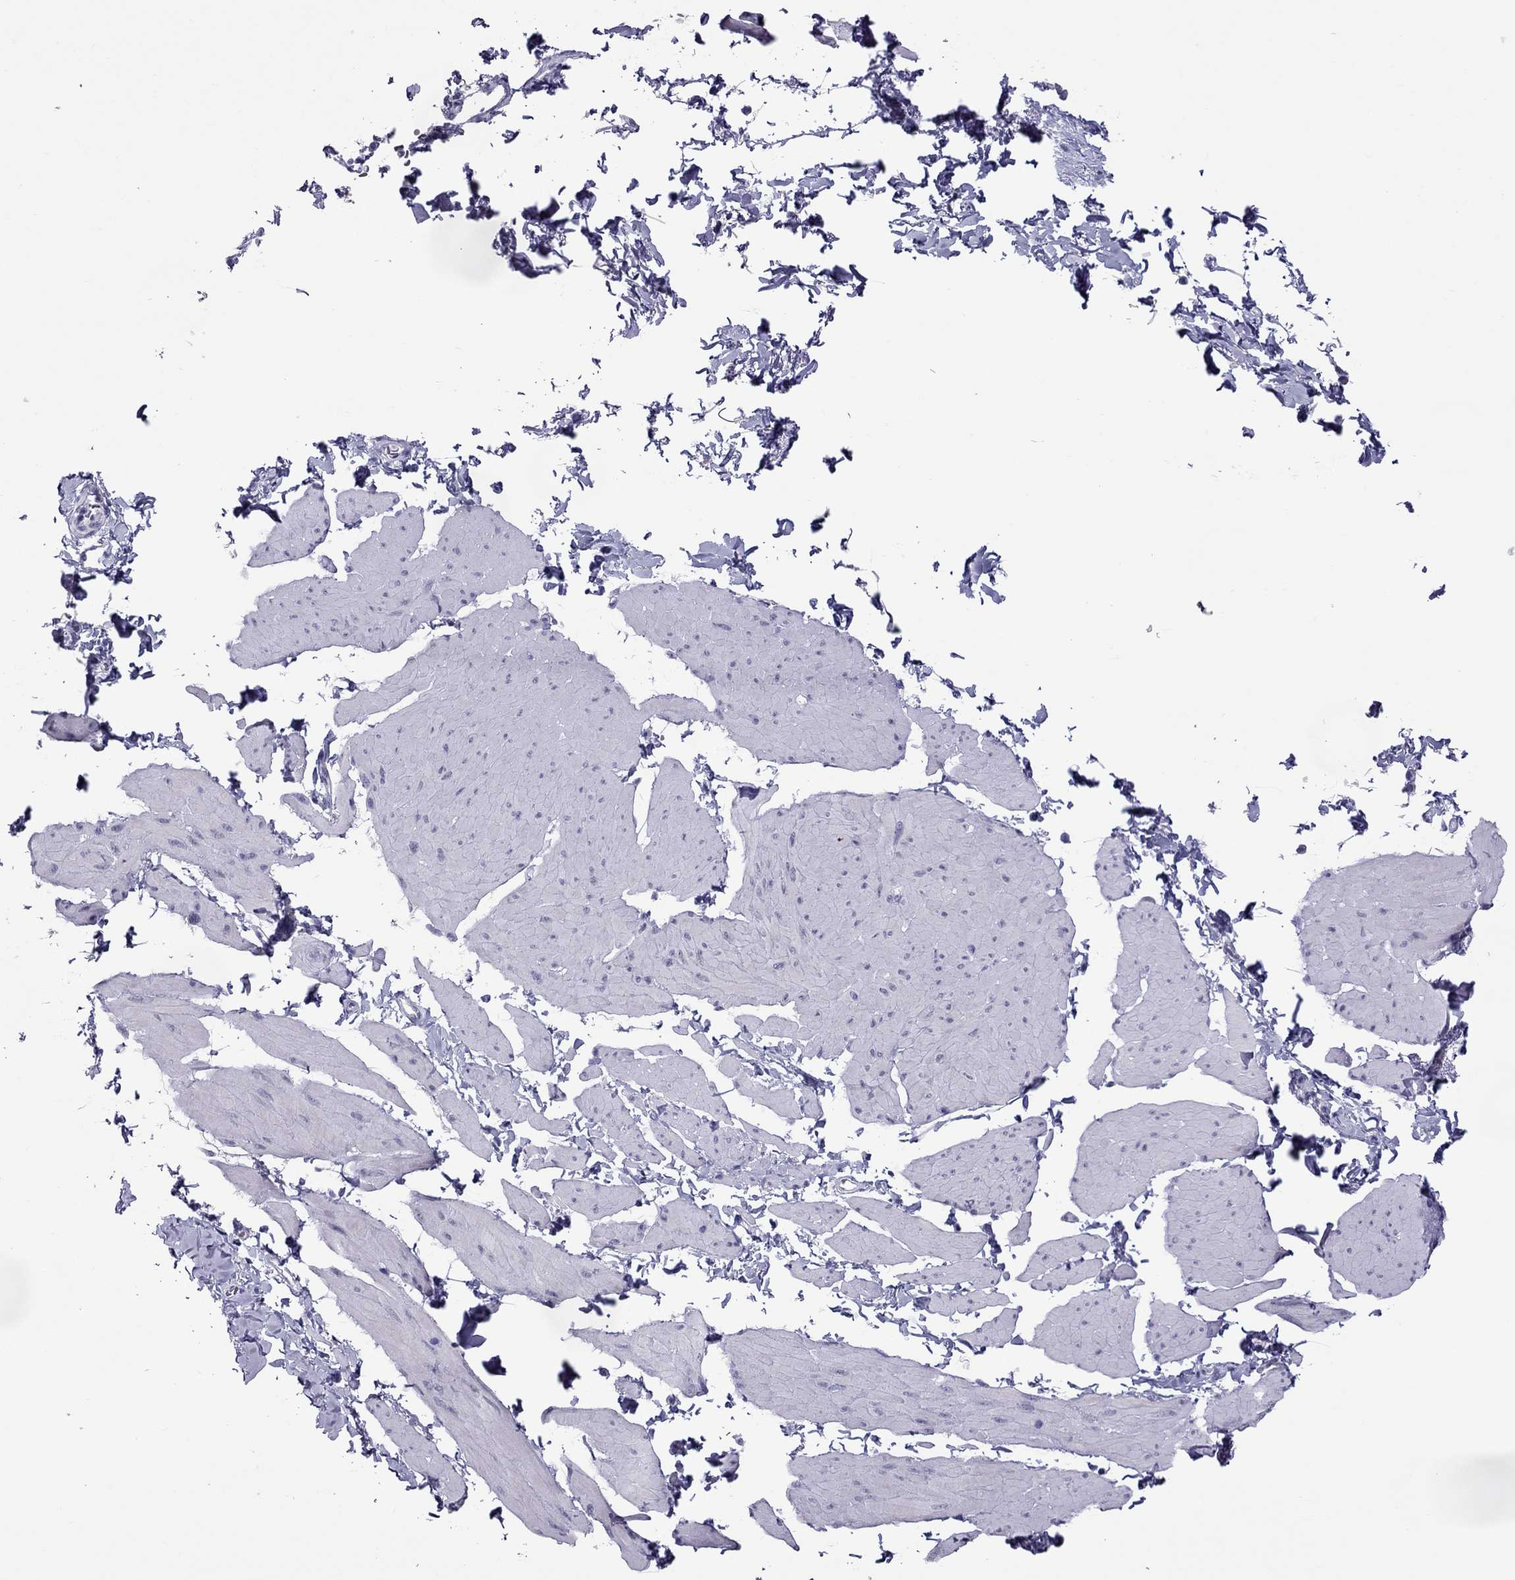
{"staining": {"intensity": "negative", "quantity": "none", "location": "none"}, "tissue": "smooth muscle", "cell_type": "Smooth muscle cells", "image_type": "normal", "snomed": [{"axis": "morphology", "description": "Normal tissue, NOS"}, {"axis": "topography", "description": "Adipose tissue"}, {"axis": "topography", "description": "Smooth muscle"}, {"axis": "topography", "description": "Peripheral nerve tissue"}], "caption": "This is an IHC photomicrograph of benign smooth muscle. There is no staining in smooth muscle cells.", "gene": "TEX14", "patient": {"sex": "male", "age": 83}}